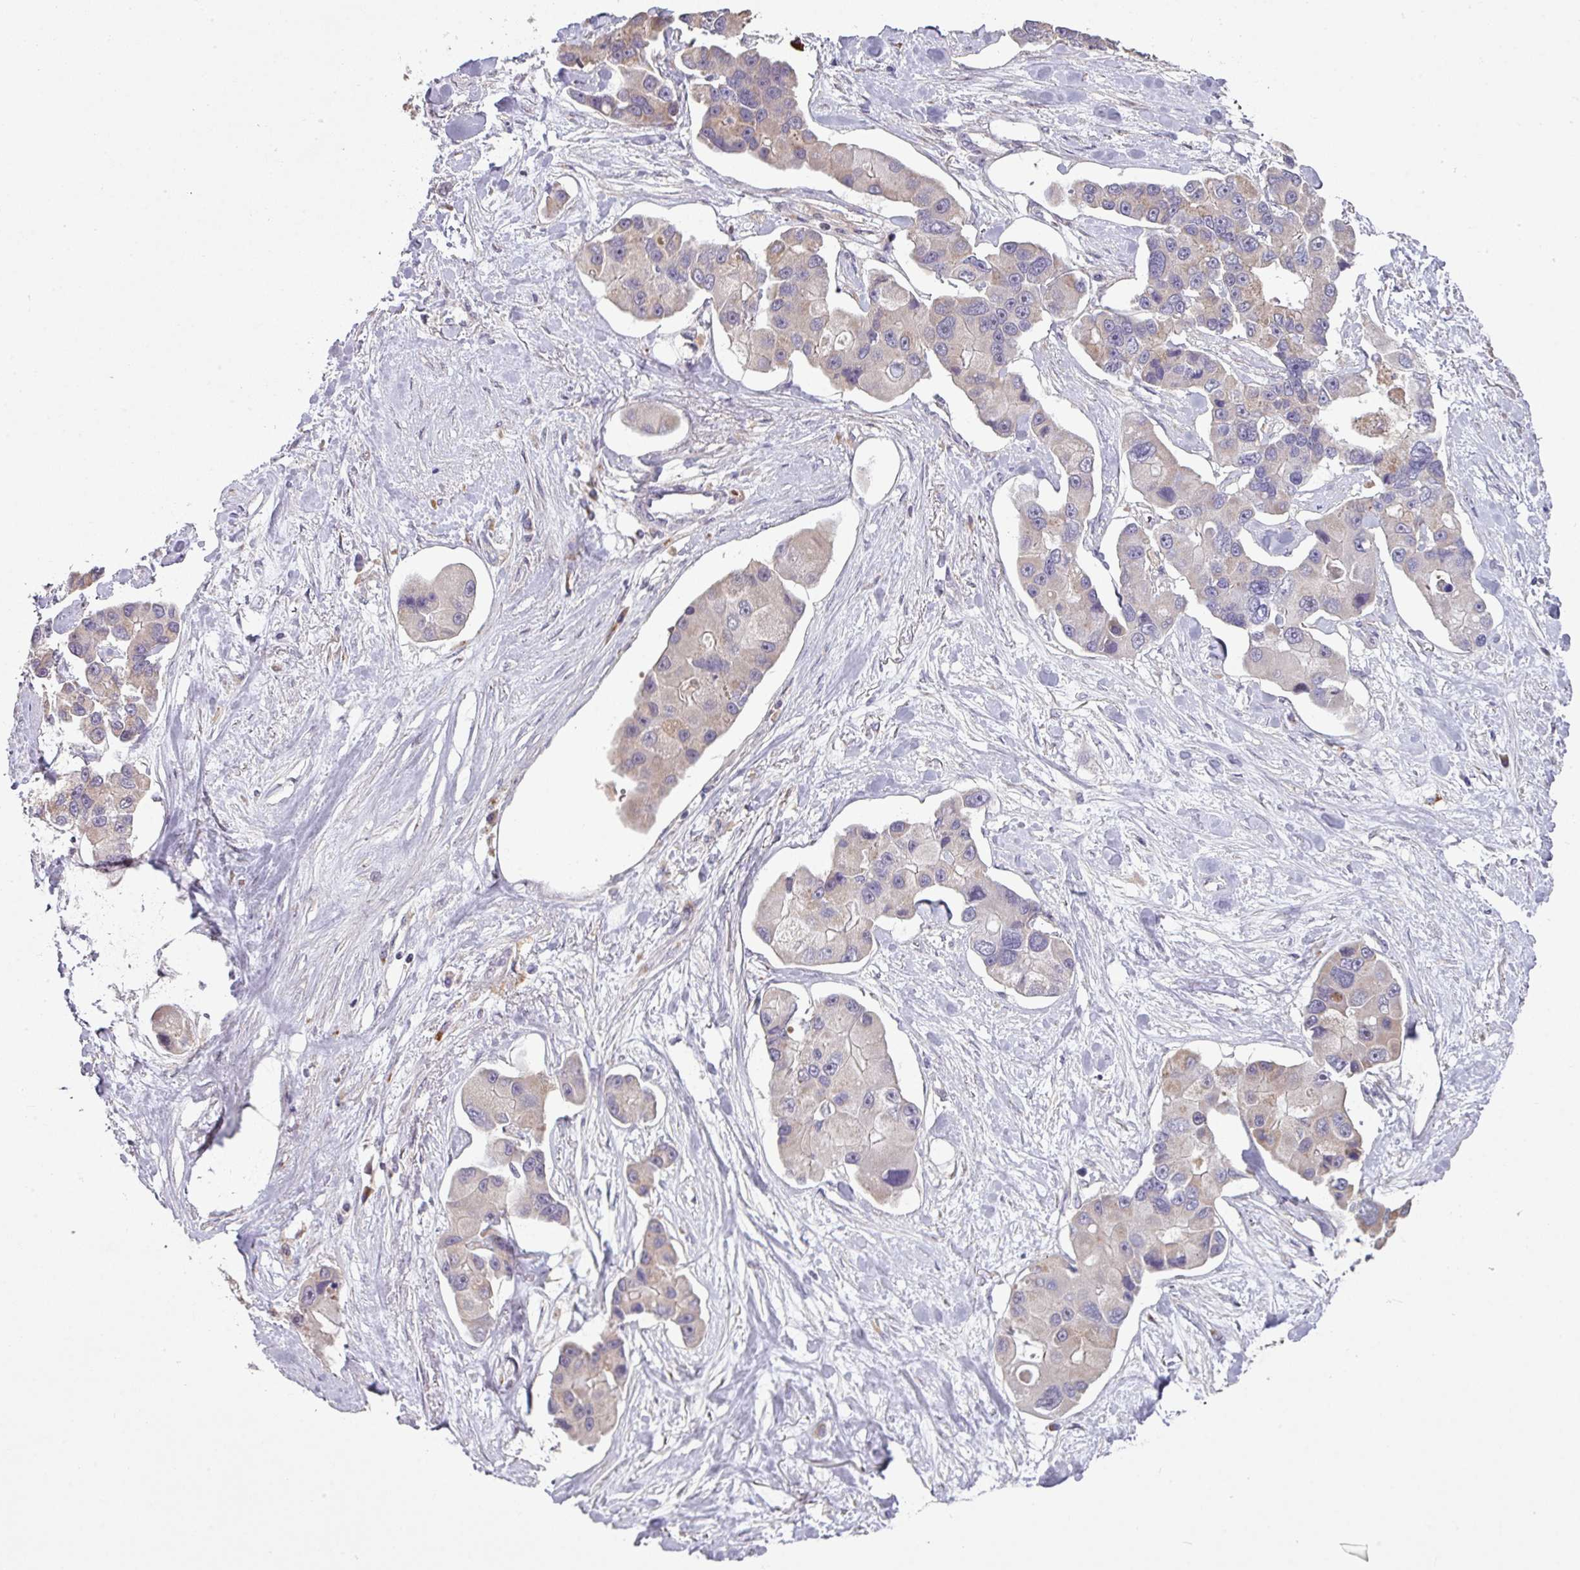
{"staining": {"intensity": "weak", "quantity": "25%-75%", "location": "cytoplasmic/membranous"}, "tissue": "lung cancer", "cell_type": "Tumor cells", "image_type": "cancer", "snomed": [{"axis": "morphology", "description": "Adenocarcinoma, NOS"}, {"axis": "topography", "description": "Lung"}], "caption": "Immunohistochemical staining of lung cancer (adenocarcinoma) demonstrates low levels of weak cytoplasmic/membranous protein expression in approximately 25%-75% of tumor cells.", "gene": "NHSL2", "patient": {"sex": "female", "age": 54}}